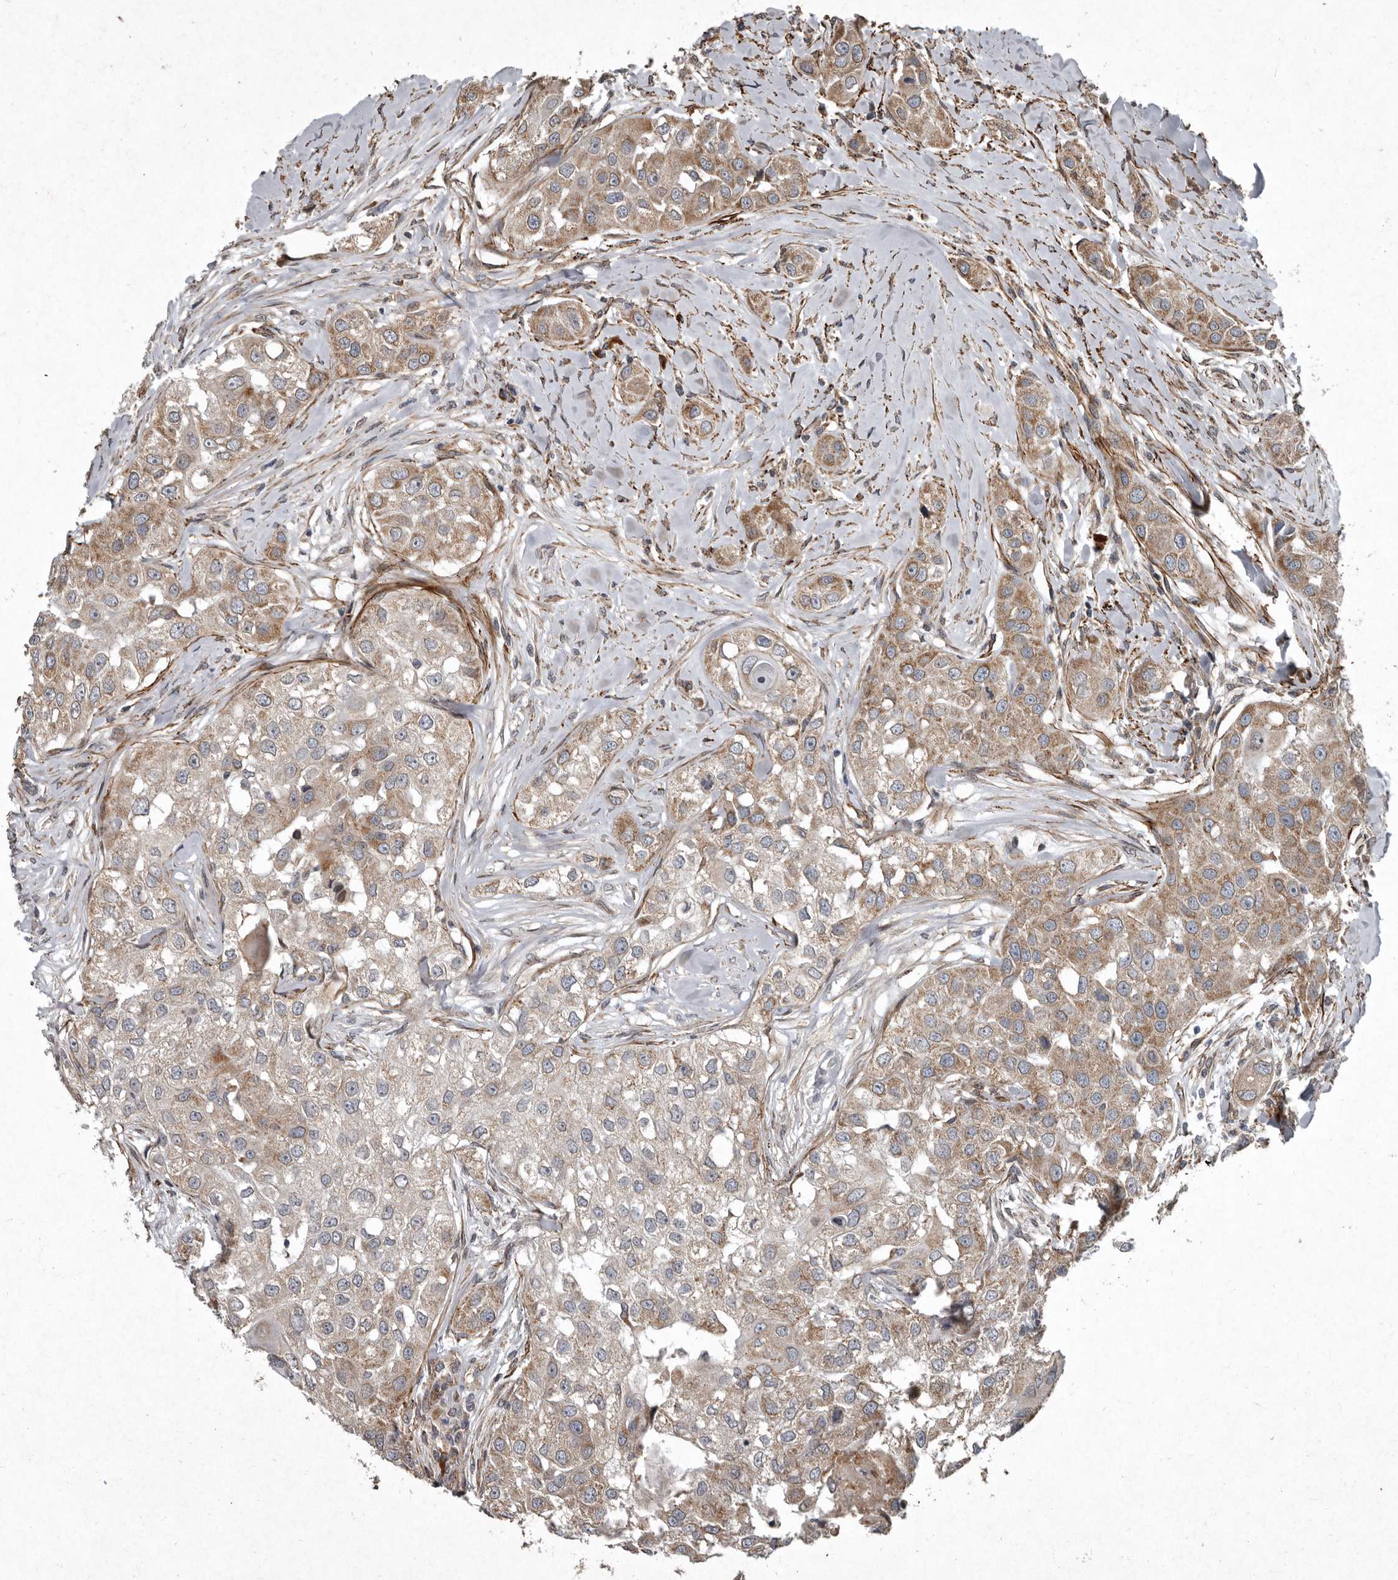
{"staining": {"intensity": "weak", "quantity": ">75%", "location": "cytoplasmic/membranous"}, "tissue": "head and neck cancer", "cell_type": "Tumor cells", "image_type": "cancer", "snomed": [{"axis": "morphology", "description": "Normal tissue, NOS"}, {"axis": "morphology", "description": "Squamous cell carcinoma, NOS"}, {"axis": "topography", "description": "Skeletal muscle"}, {"axis": "topography", "description": "Head-Neck"}], "caption": "Protein staining displays weak cytoplasmic/membranous staining in approximately >75% of tumor cells in head and neck squamous cell carcinoma.", "gene": "MRPS15", "patient": {"sex": "male", "age": 51}}